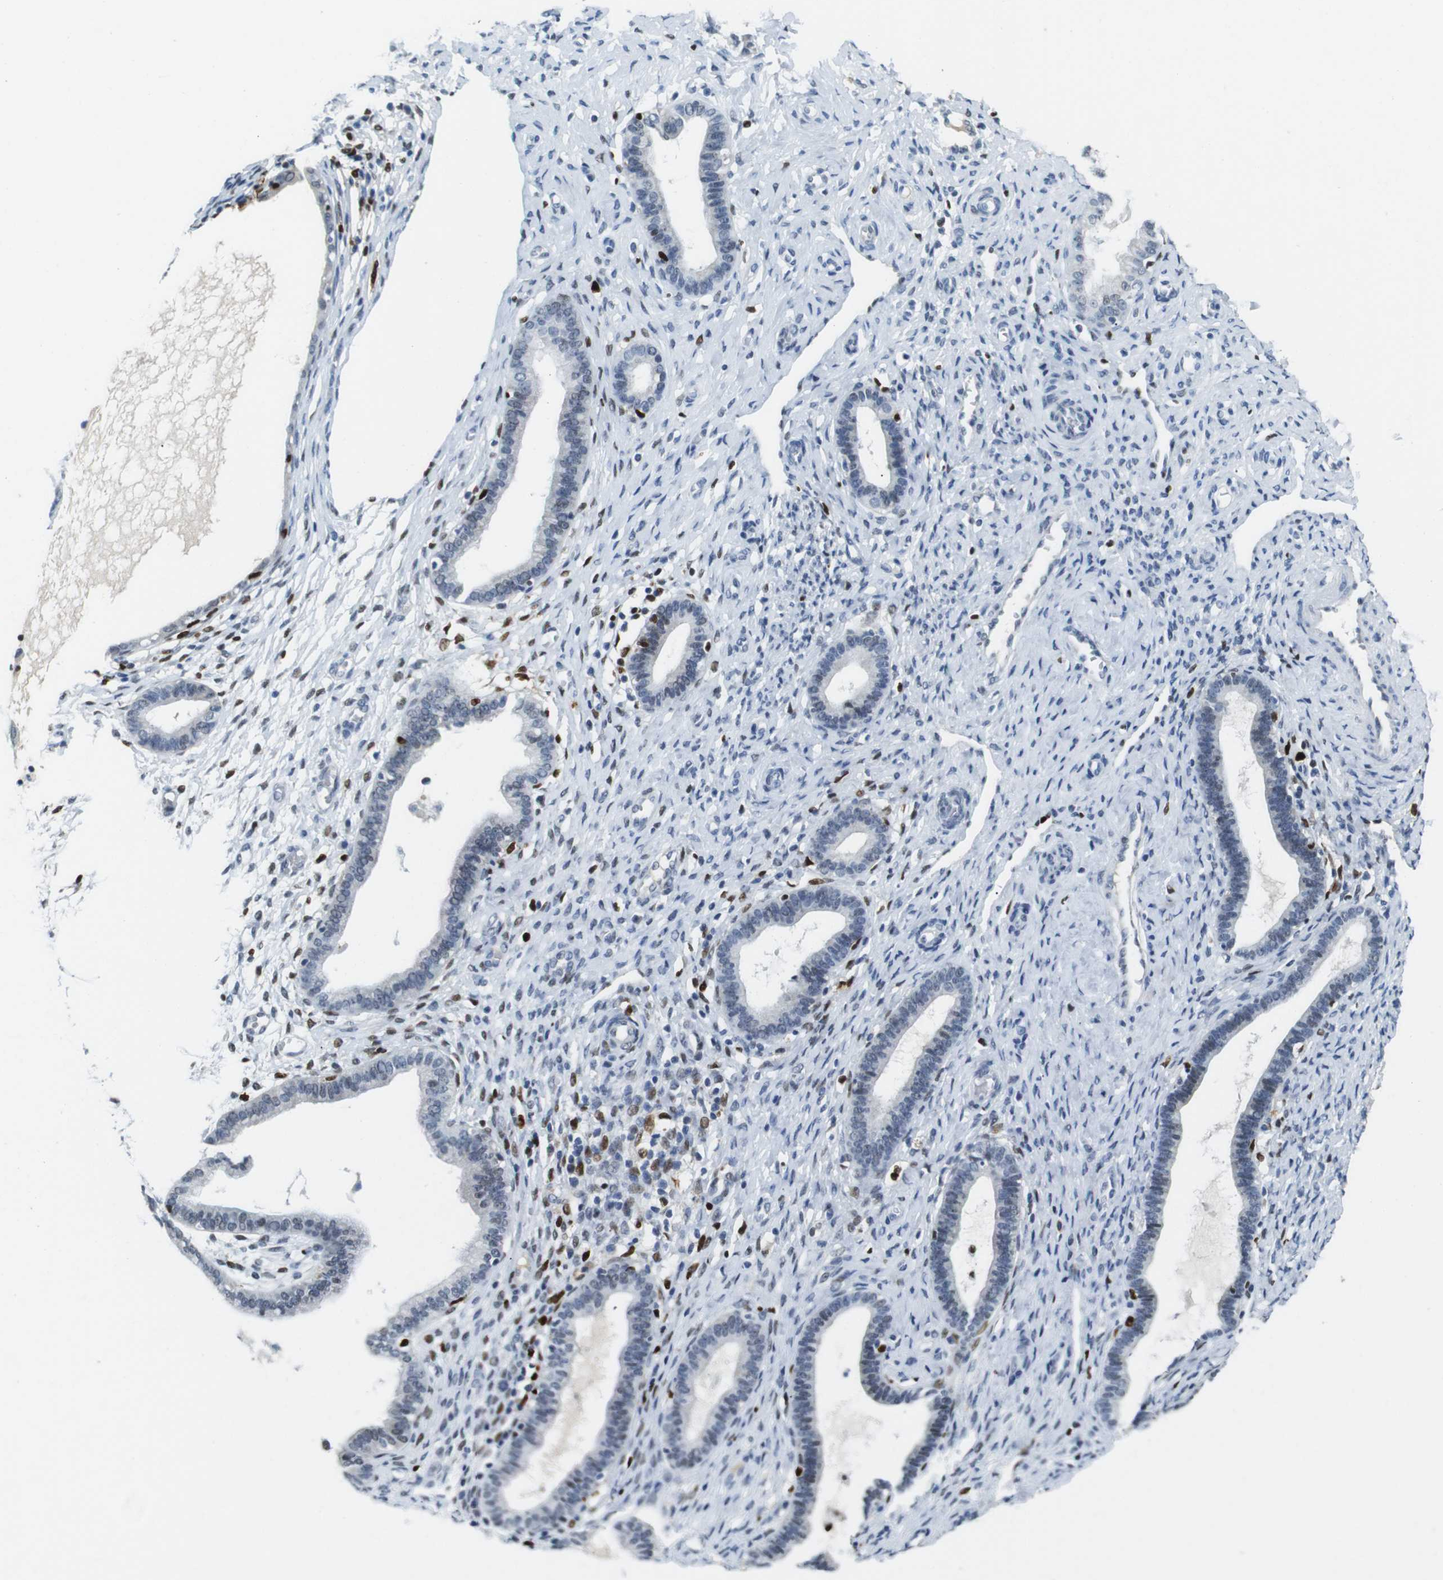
{"staining": {"intensity": "negative", "quantity": "none", "location": "none"}, "tissue": "endometrium", "cell_type": "Cells in endometrial stroma", "image_type": "normal", "snomed": [{"axis": "morphology", "description": "Normal tissue, NOS"}, {"axis": "topography", "description": "Endometrium"}], "caption": "IHC histopathology image of normal endometrium: human endometrium stained with DAB displays no significant protein positivity in cells in endometrial stroma. The staining was performed using DAB (3,3'-diaminobenzidine) to visualize the protein expression in brown, while the nuclei were stained in blue with hematoxylin (Magnification: 20x).", "gene": "IRF8", "patient": {"sex": "female", "age": 61}}